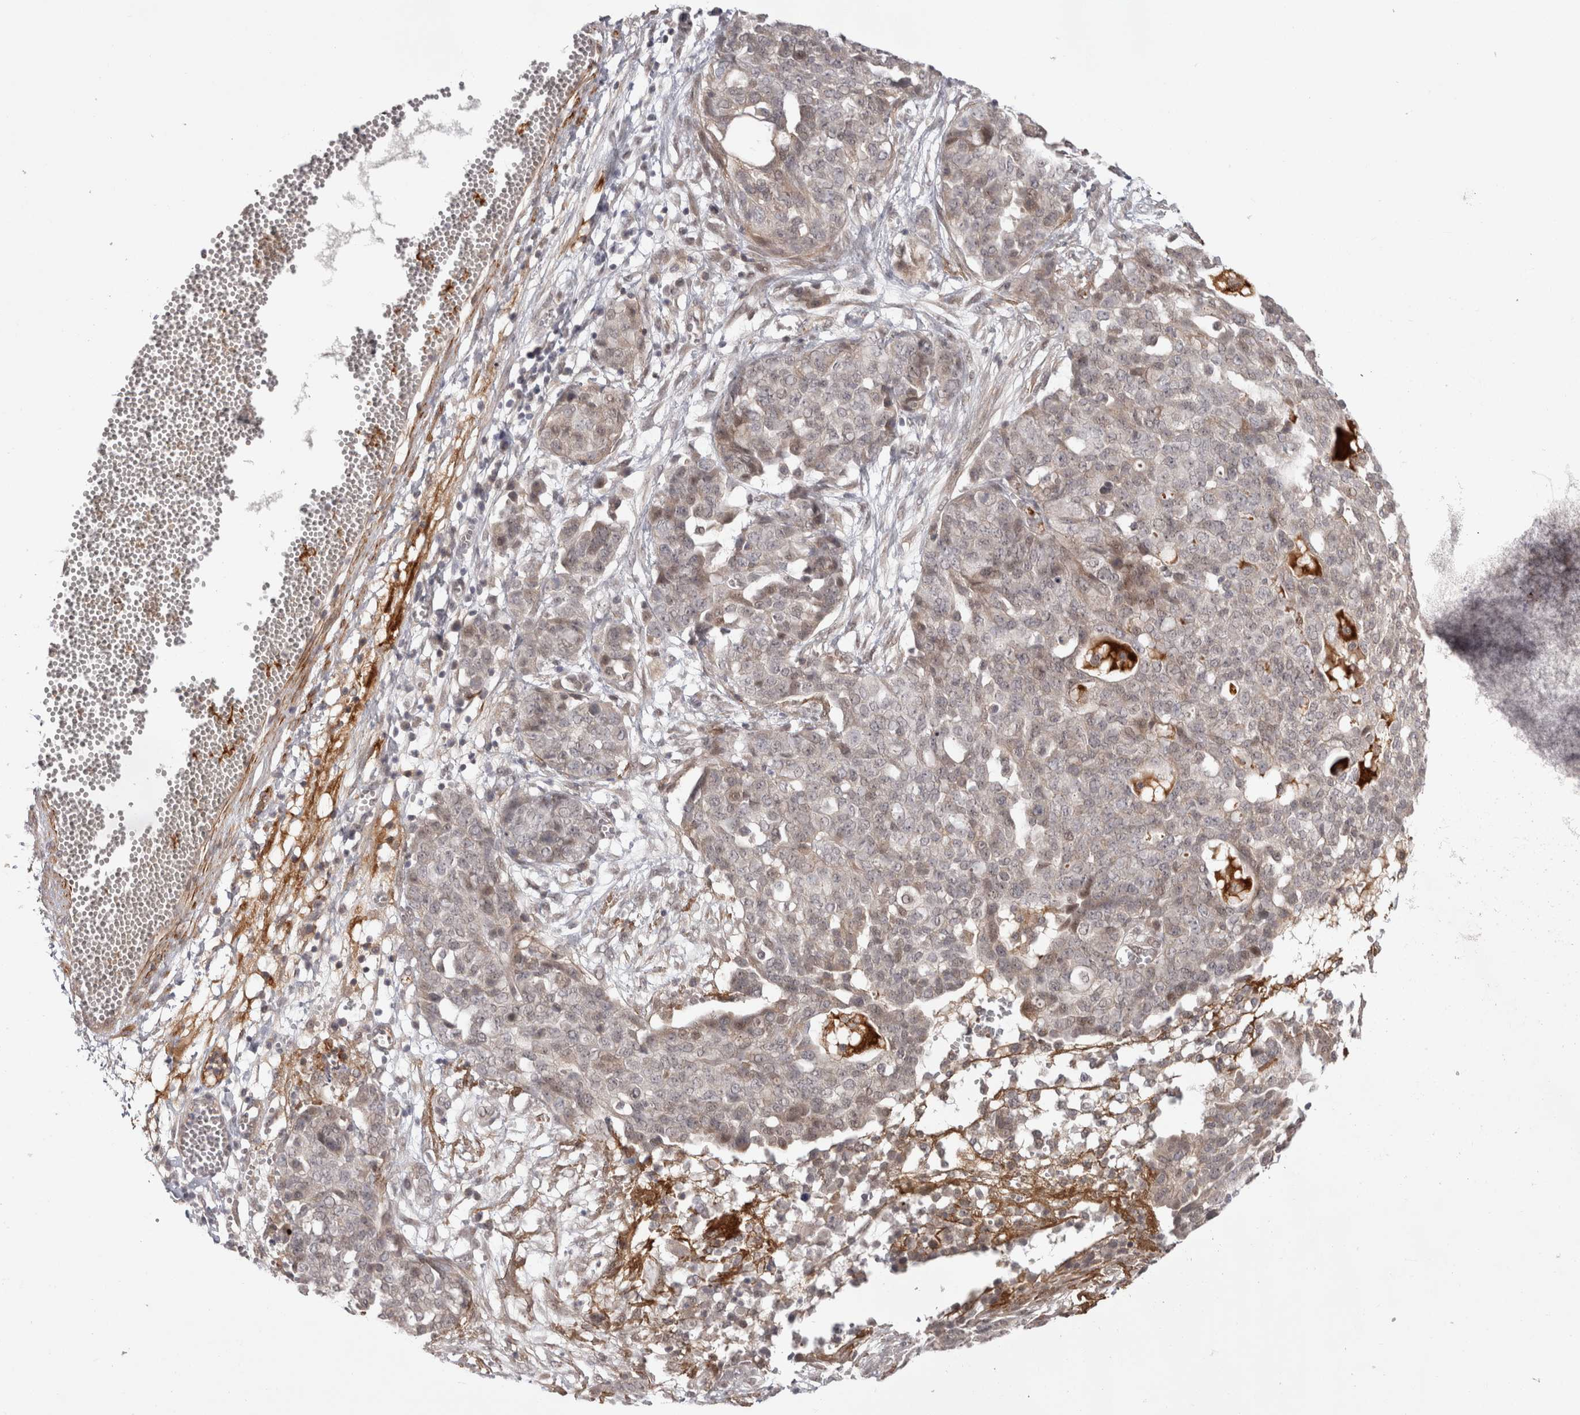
{"staining": {"intensity": "weak", "quantity": "<25%", "location": "cytoplasmic/membranous"}, "tissue": "ovarian cancer", "cell_type": "Tumor cells", "image_type": "cancer", "snomed": [{"axis": "morphology", "description": "Cystadenocarcinoma, serous, NOS"}, {"axis": "topography", "description": "Soft tissue"}, {"axis": "topography", "description": "Ovary"}], "caption": "This is an immunohistochemistry micrograph of human serous cystadenocarcinoma (ovarian). There is no positivity in tumor cells.", "gene": "ZNF318", "patient": {"sex": "female", "age": 57}}